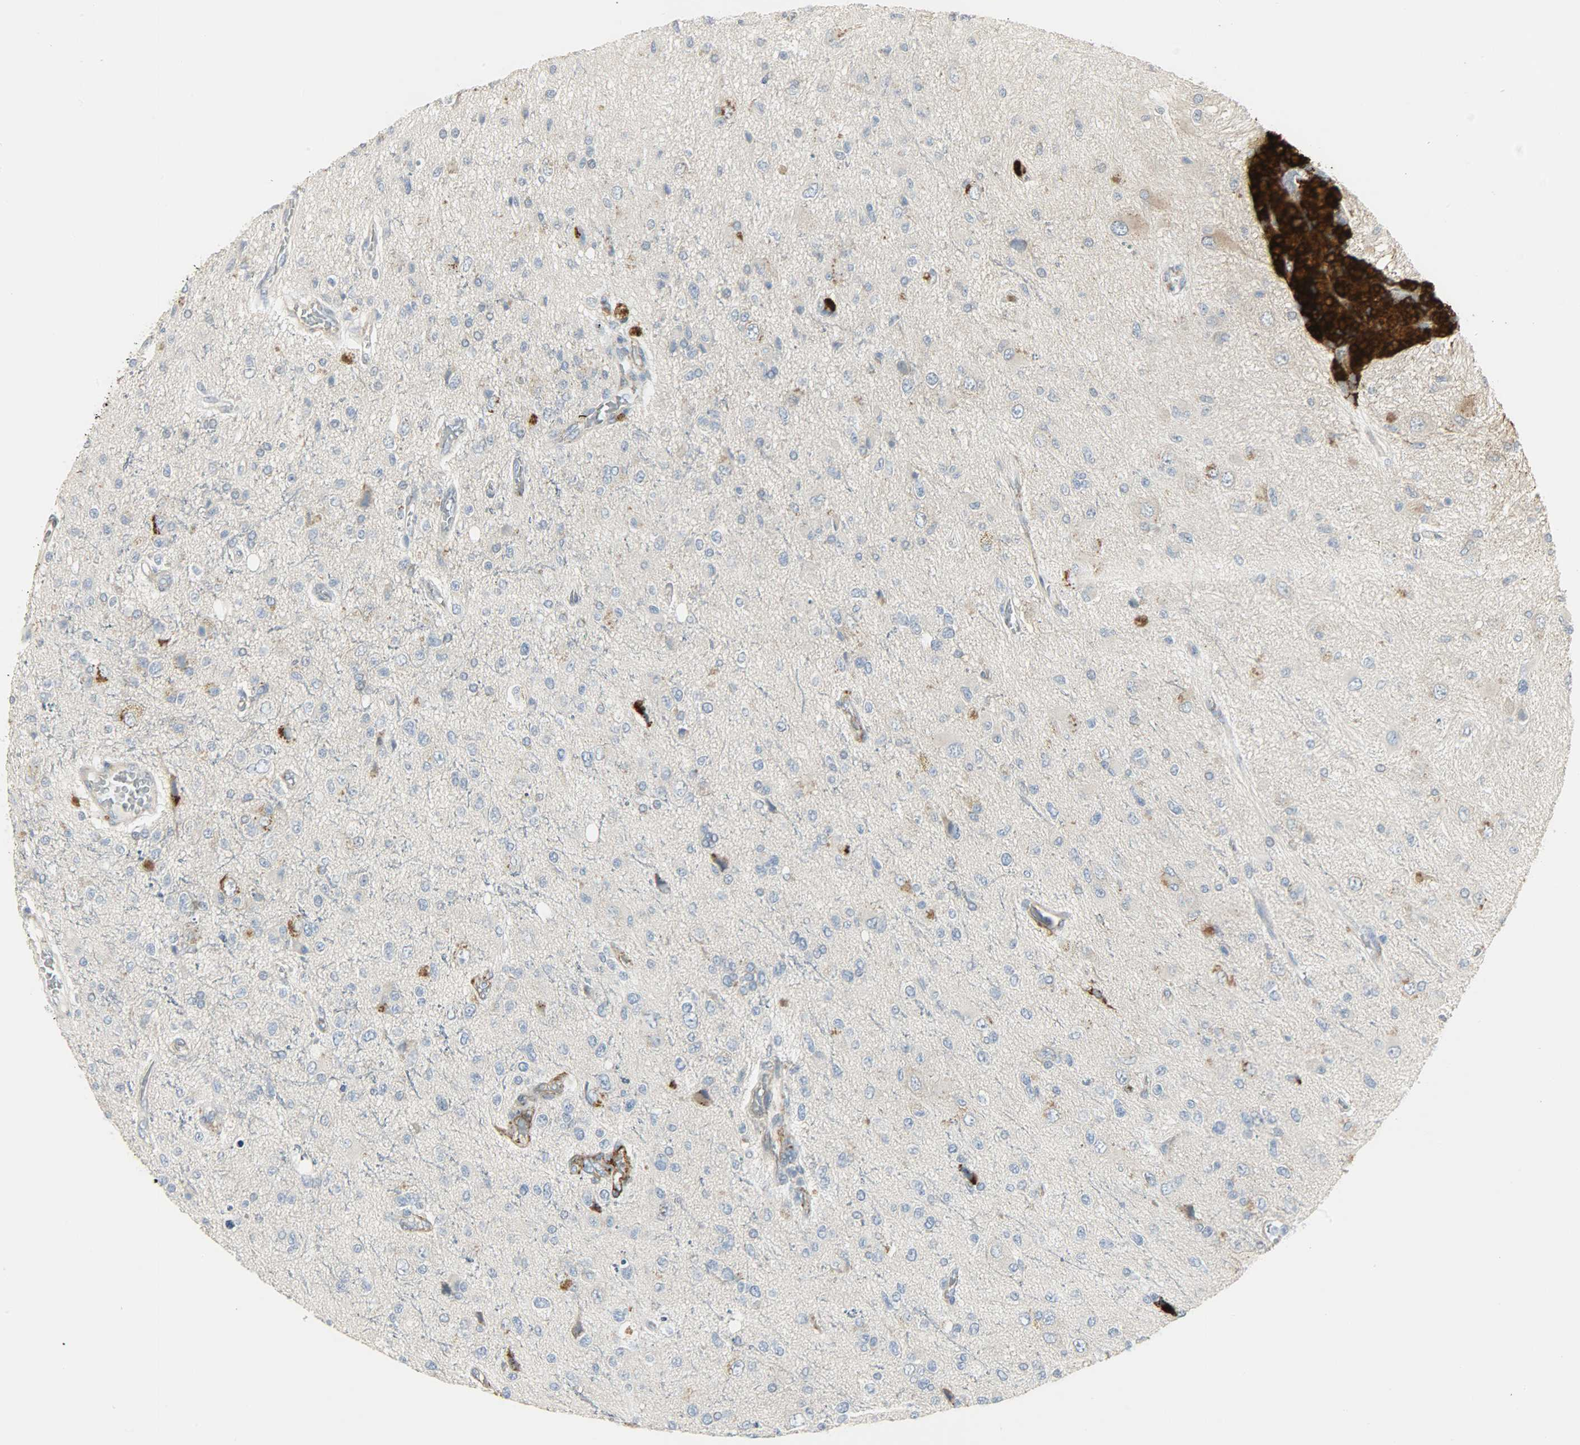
{"staining": {"intensity": "strong", "quantity": "<25%", "location": "cytoplasmic/membranous"}, "tissue": "glioma", "cell_type": "Tumor cells", "image_type": "cancer", "snomed": [{"axis": "morphology", "description": "Glioma, malignant, High grade"}, {"axis": "topography", "description": "Brain"}], "caption": "Protein expression by immunohistochemistry shows strong cytoplasmic/membranous expression in about <25% of tumor cells in malignant high-grade glioma.", "gene": "ENPEP", "patient": {"sex": "male", "age": 47}}